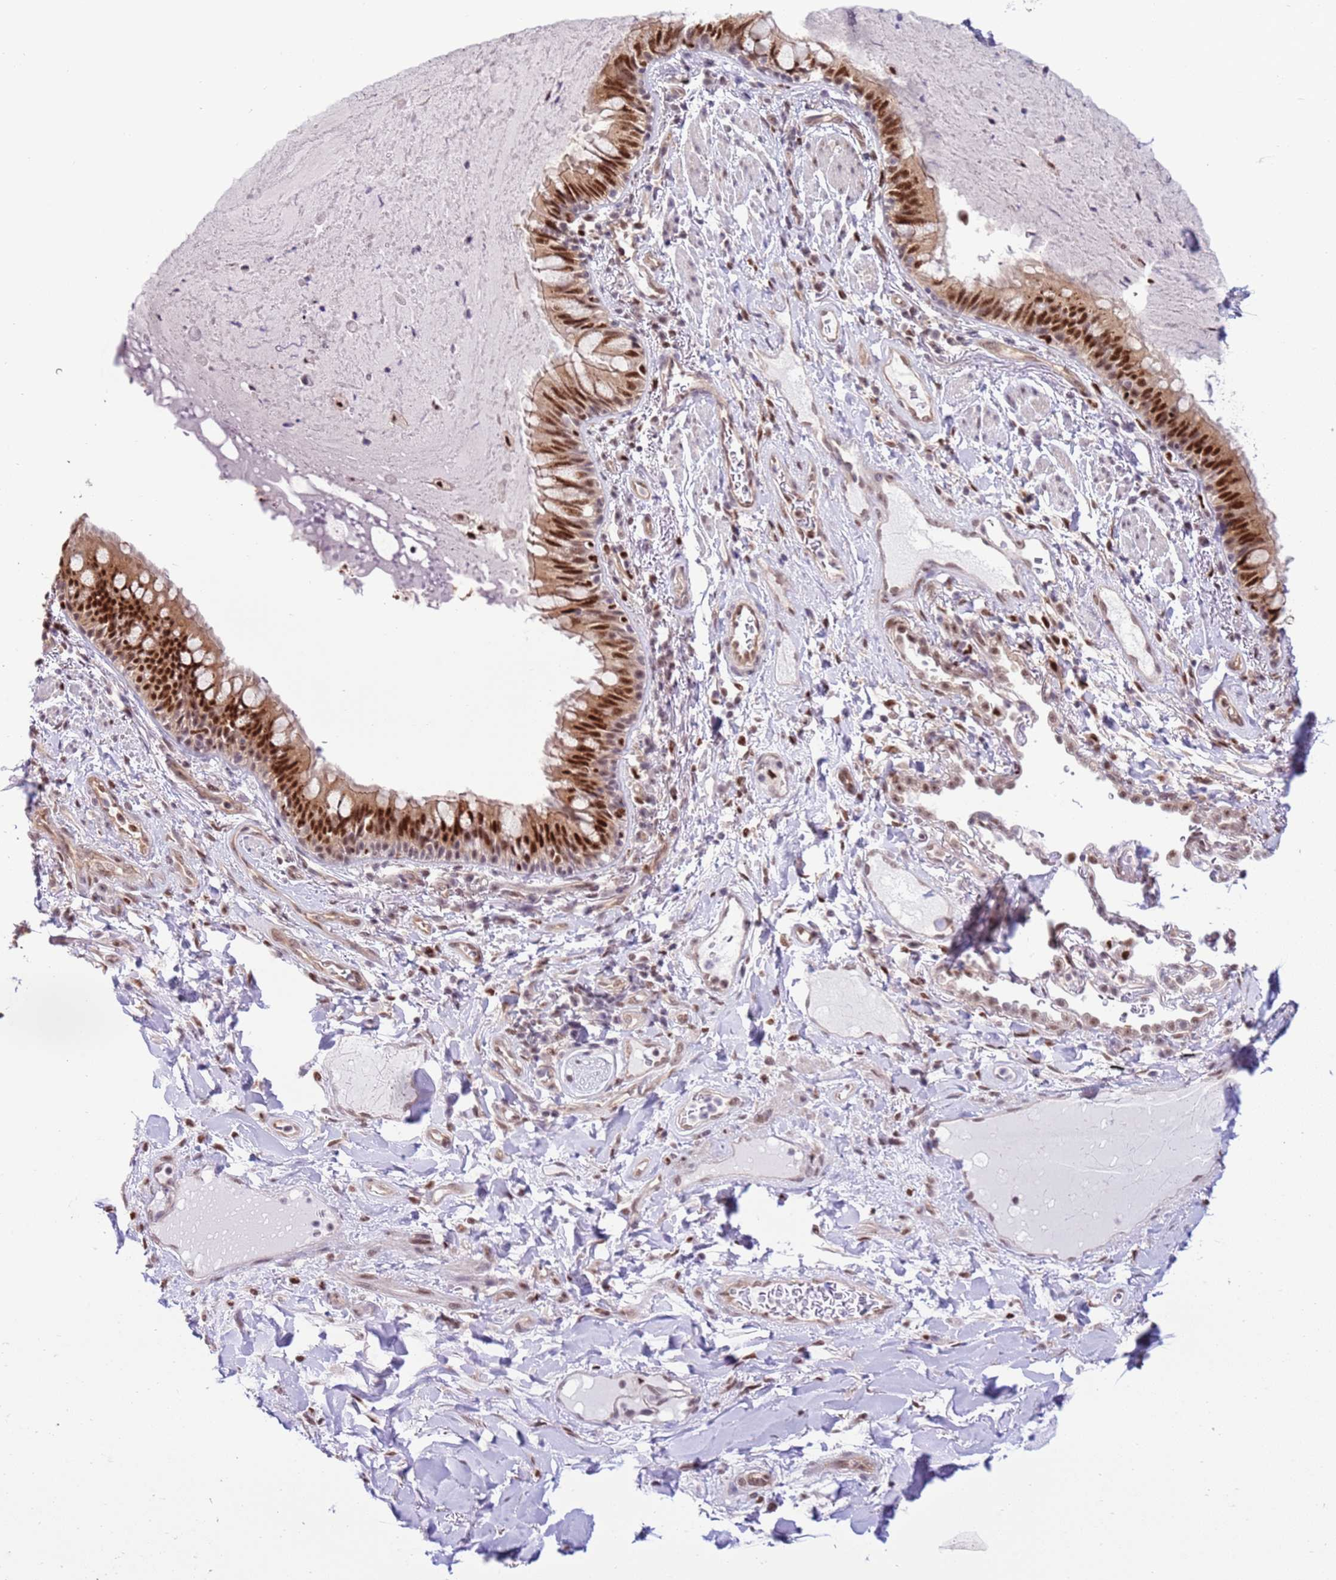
{"staining": {"intensity": "strong", "quantity": ">75%", "location": "nuclear"}, "tissue": "nasopharynx", "cell_type": "Respiratory epithelial cells", "image_type": "normal", "snomed": [{"axis": "morphology", "description": "Normal tissue, NOS"}, {"axis": "topography", "description": "Nasopharynx"}], "caption": "Strong nuclear positivity for a protein is identified in about >75% of respiratory epithelial cells of benign nasopharynx using IHC.", "gene": "PRPF6", "patient": {"sex": "male", "age": 64}}